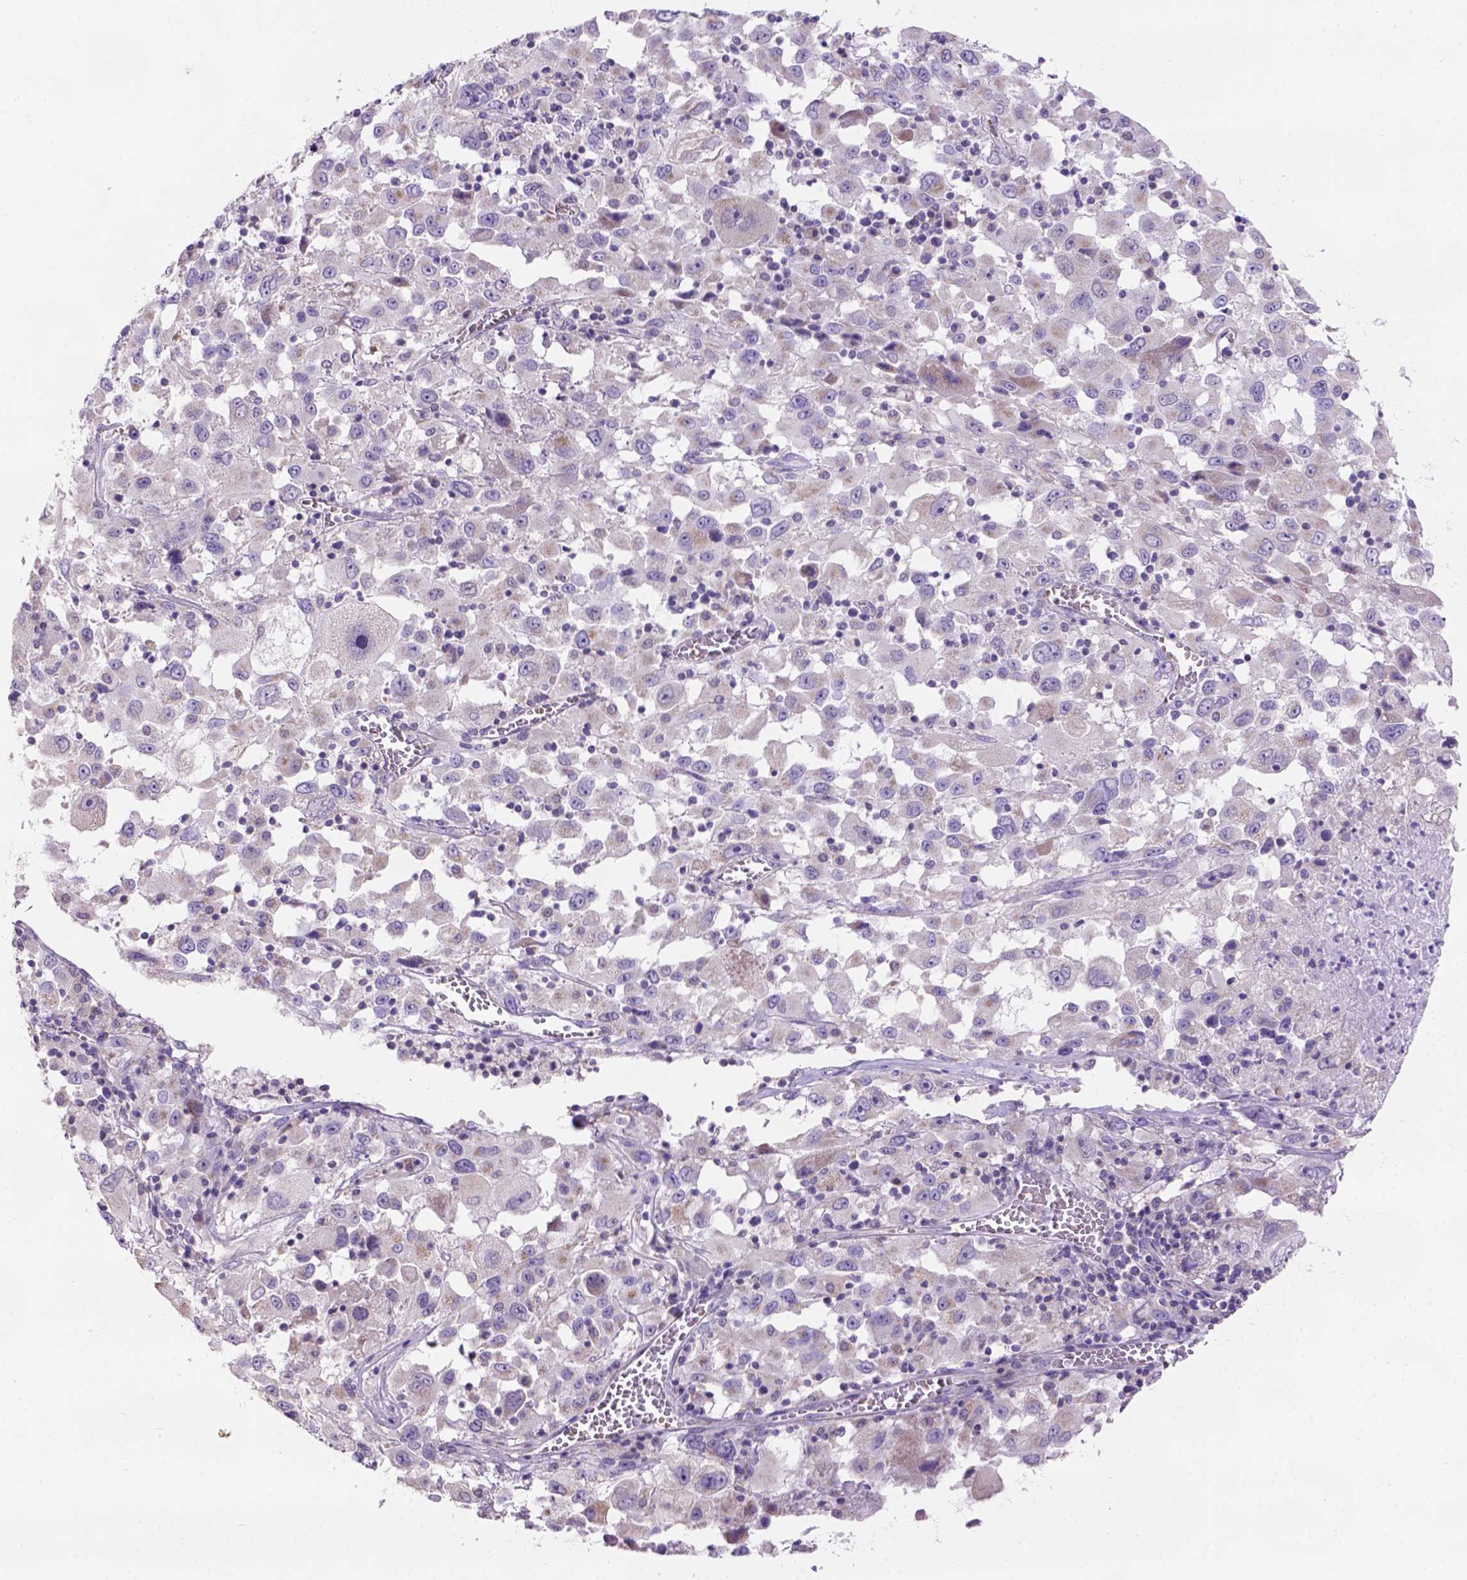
{"staining": {"intensity": "weak", "quantity": ">75%", "location": "cytoplasmic/membranous"}, "tissue": "melanoma", "cell_type": "Tumor cells", "image_type": "cancer", "snomed": [{"axis": "morphology", "description": "Malignant melanoma, Metastatic site"}, {"axis": "topography", "description": "Soft tissue"}], "caption": "A low amount of weak cytoplasmic/membranous positivity is present in about >75% of tumor cells in melanoma tissue.", "gene": "L2HGDH", "patient": {"sex": "male", "age": 50}}